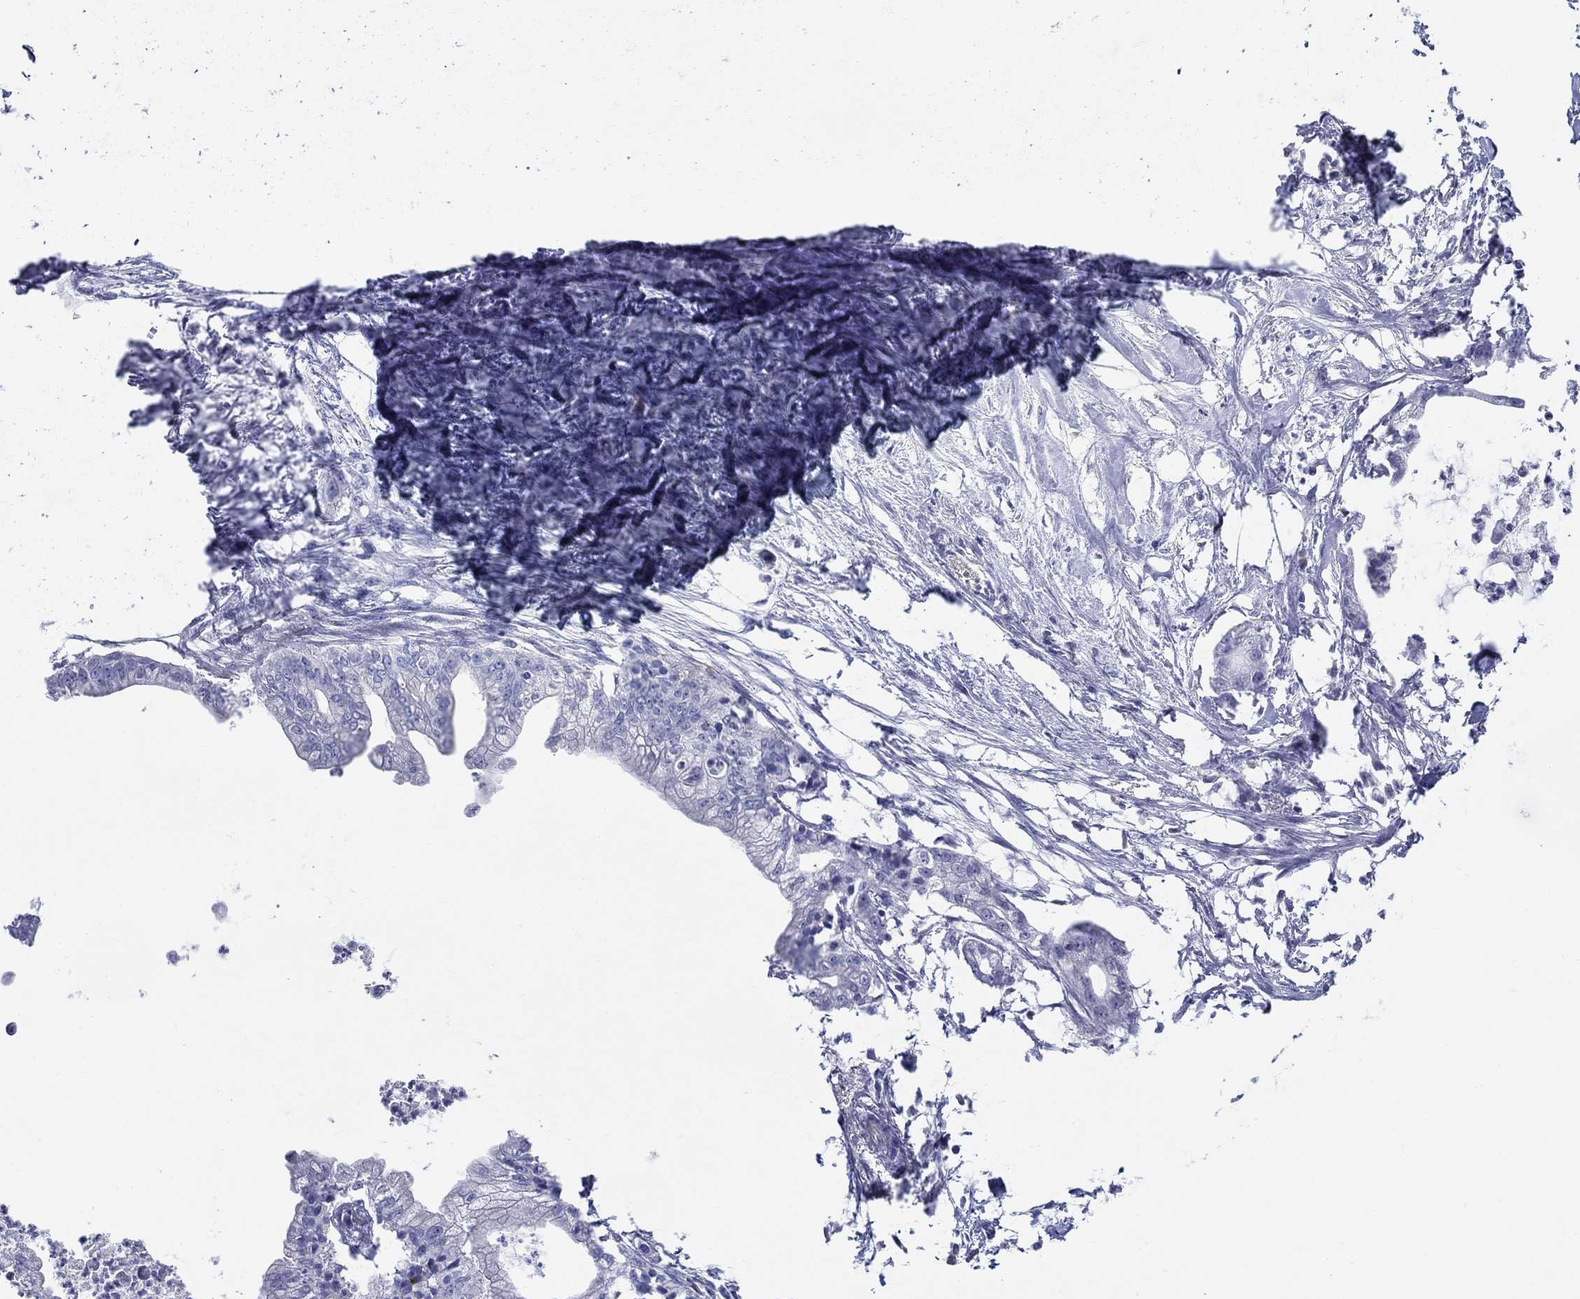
{"staining": {"intensity": "negative", "quantity": "none", "location": "none"}, "tissue": "pancreatic cancer", "cell_type": "Tumor cells", "image_type": "cancer", "snomed": [{"axis": "morphology", "description": "Normal tissue, NOS"}, {"axis": "morphology", "description": "Adenocarcinoma, NOS"}, {"axis": "topography", "description": "Pancreas"}], "caption": "This is an immunohistochemistry (IHC) image of pancreatic cancer. There is no positivity in tumor cells.", "gene": "CRYGS", "patient": {"sex": "female", "age": 58}}